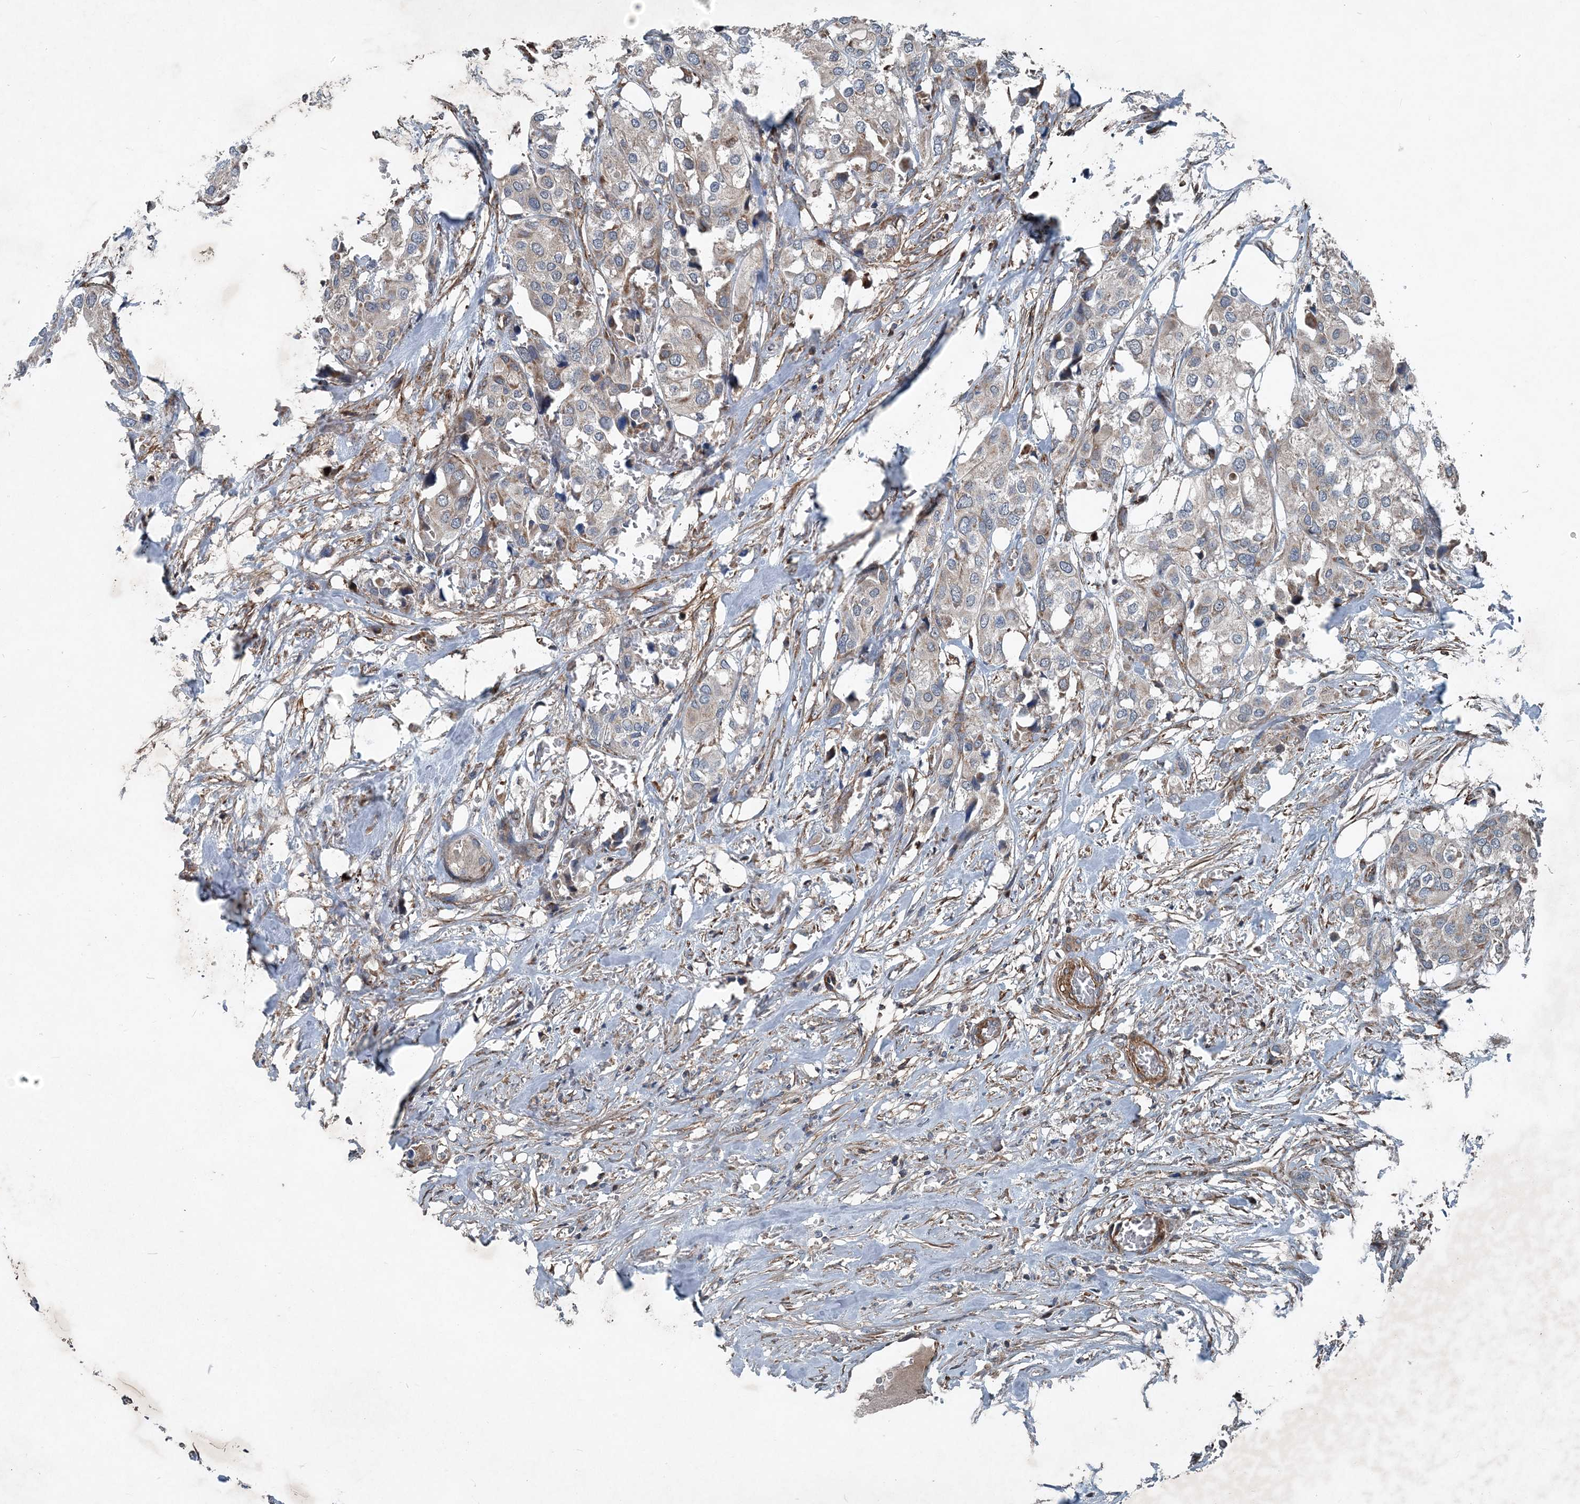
{"staining": {"intensity": "negative", "quantity": "none", "location": "none"}, "tissue": "urothelial cancer", "cell_type": "Tumor cells", "image_type": "cancer", "snomed": [{"axis": "morphology", "description": "Urothelial carcinoma, High grade"}, {"axis": "topography", "description": "Urinary bladder"}], "caption": "IHC image of neoplastic tissue: human urothelial cancer stained with DAB (3,3'-diaminobenzidine) reveals no significant protein staining in tumor cells. (DAB (3,3'-diaminobenzidine) immunohistochemistry (IHC) with hematoxylin counter stain).", "gene": "NDUFA2", "patient": {"sex": "male", "age": 64}}